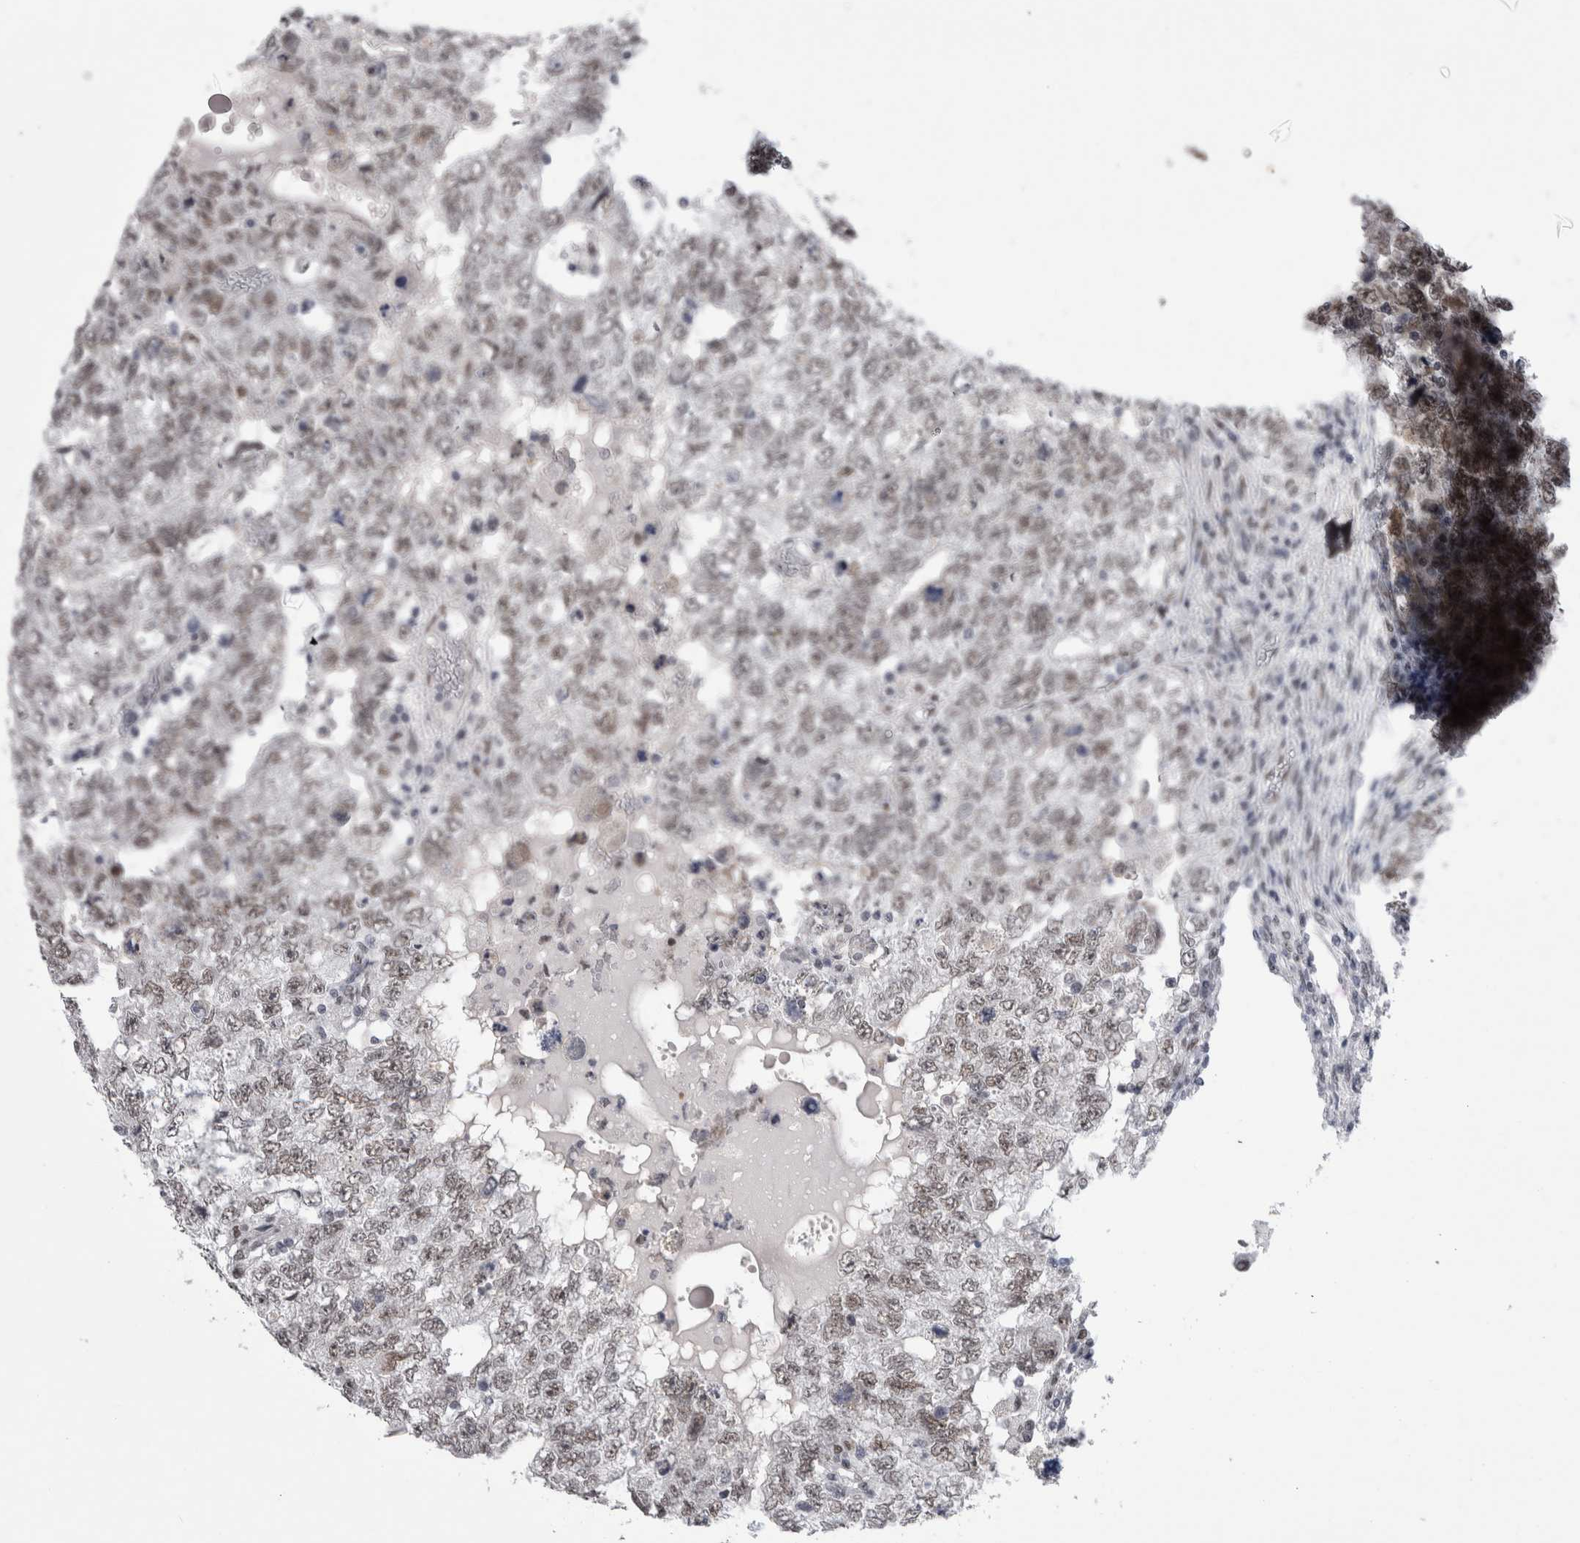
{"staining": {"intensity": "weak", "quantity": ">75%", "location": "nuclear"}, "tissue": "testis cancer", "cell_type": "Tumor cells", "image_type": "cancer", "snomed": [{"axis": "morphology", "description": "Carcinoma, Embryonal, NOS"}, {"axis": "topography", "description": "Testis"}], "caption": "This is an image of immunohistochemistry (IHC) staining of testis cancer, which shows weak positivity in the nuclear of tumor cells.", "gene": "API5", "patient": {"sex": "male", "age": 36}}